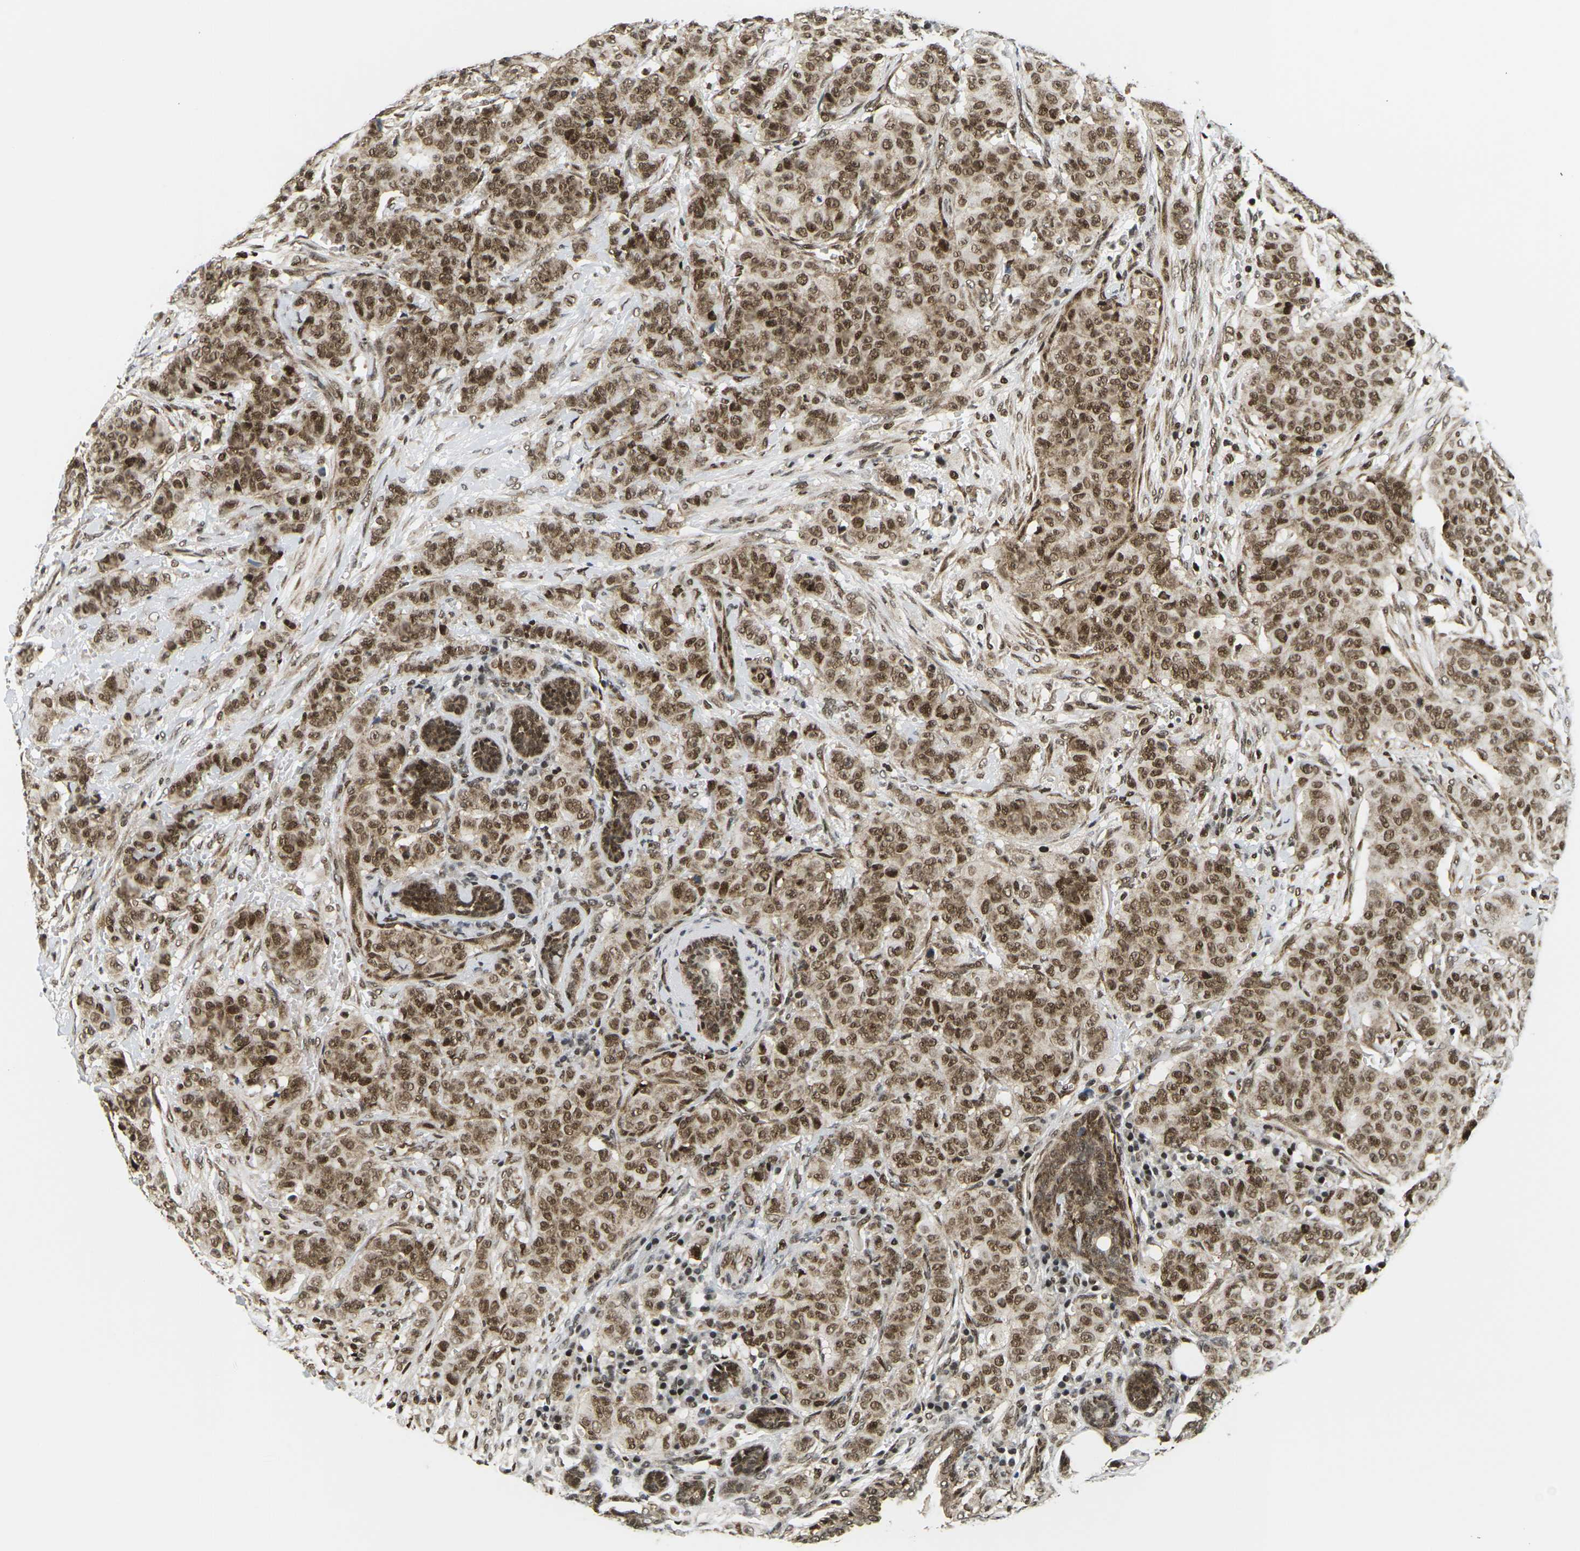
{"staining": {"intensity": "moderate", "quantity": ">75%", "location": "cytoplasmic/membranous,nuclear"}, "tissue": "breast cancer", "cell_type": "Tumor cells", "image_type": "cancer", "snomed": [{"axis": "morphology", "description": "Normal tissue, NOS"}, {"axis": "morphology", "description": "Duct carcinoma"}, {"axis": "topography", "description": "Breast"}], "caption": "Tumor cells display medium levels of moderate cytoplasmic/membranous and nuclear positivity in approximately >75% of cells in invasive ductal carcinoma (breast).", "gene": "CELF1", "patient": {"sex": "female", "age": 40}}